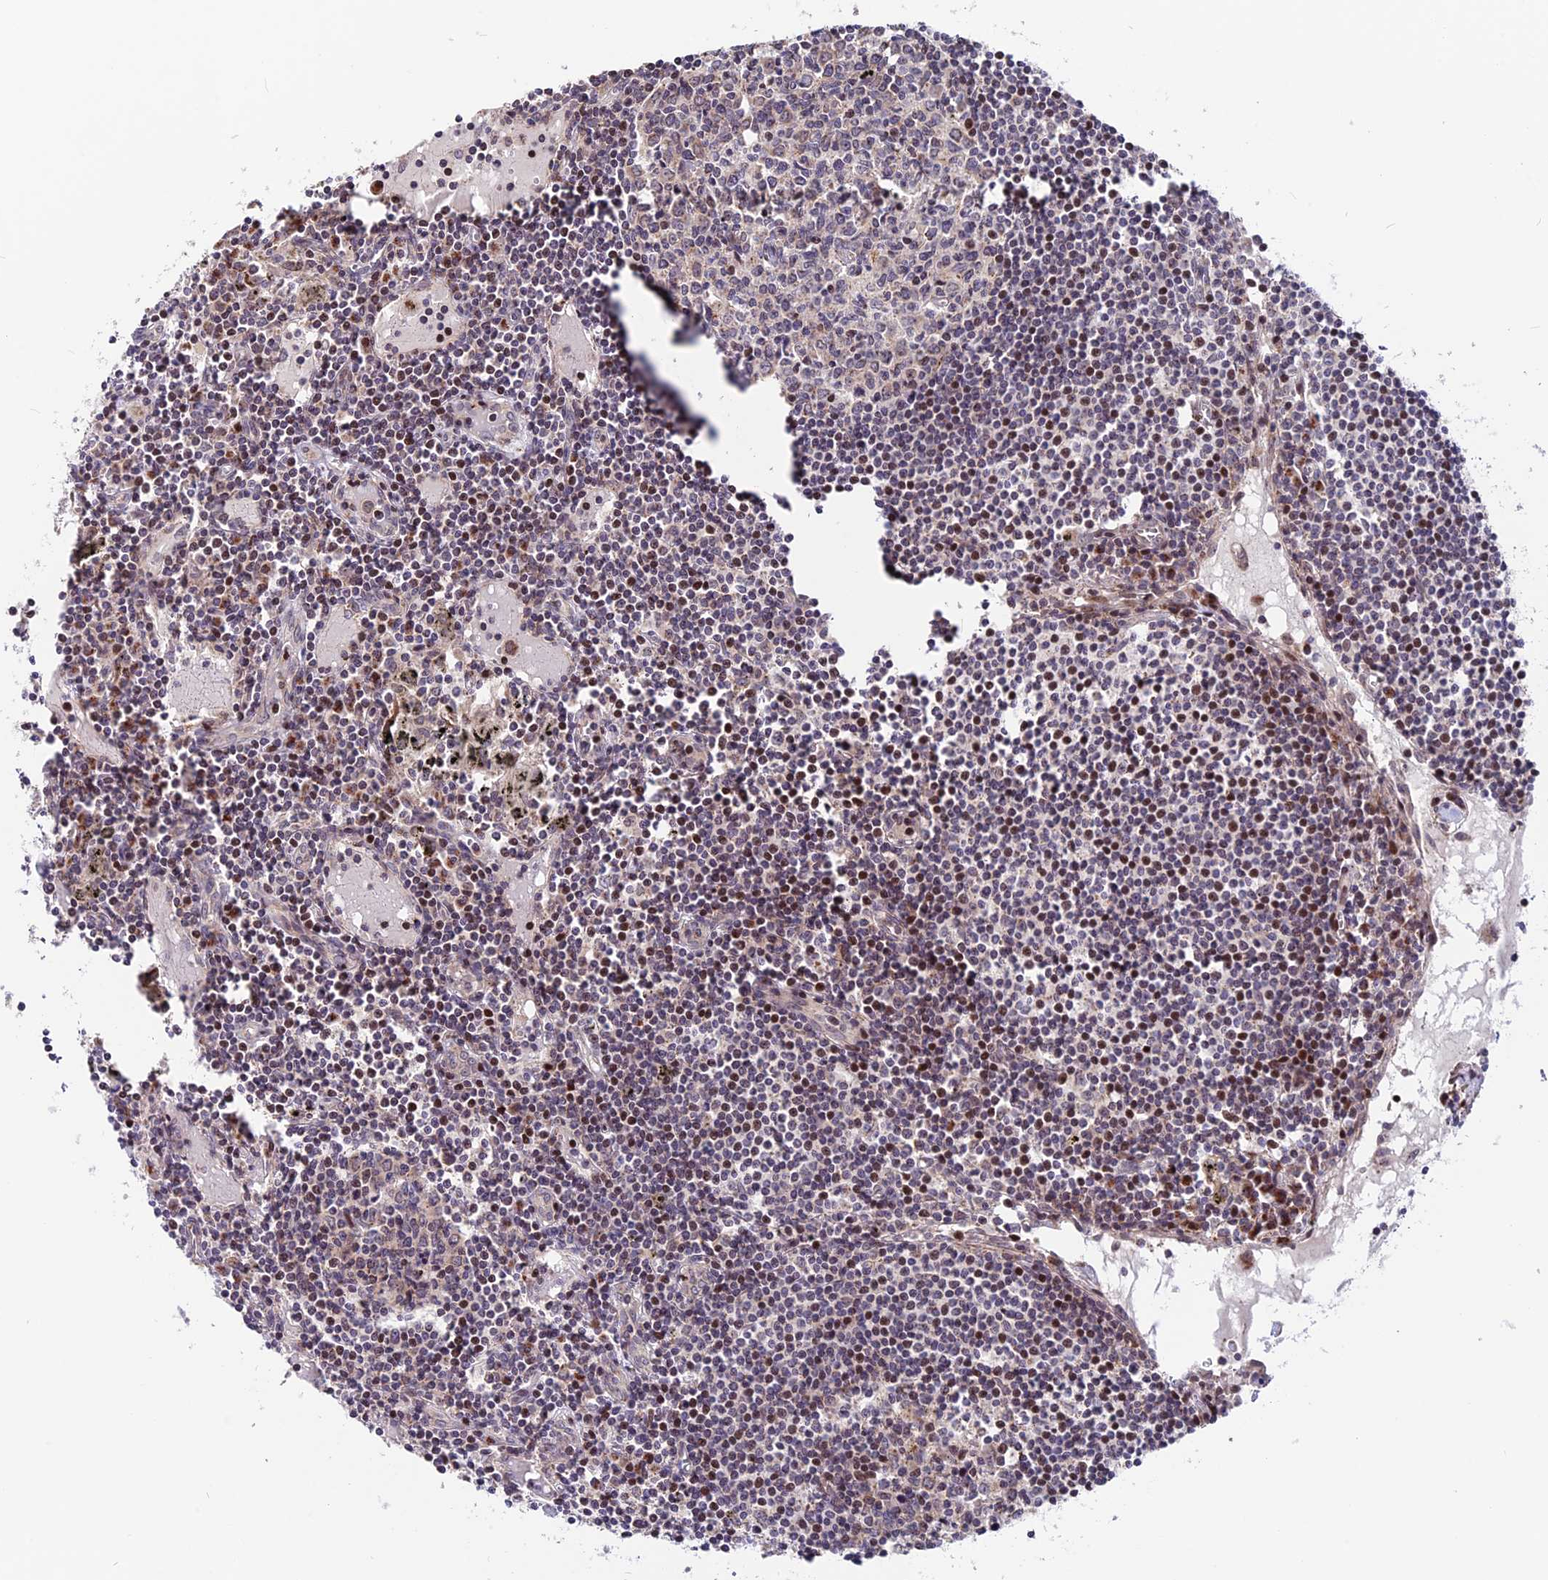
{"staining": {"intensity": "weak", "quantity": "25%-75%", "location": "cytoplasmic/membranous"}, "tissue": "lymph node", "cell_type": "Germinal center cells", "image_type": "normal", "snomed": [{"axis": "morphology", "description": "Normal tissue, NOS"}, {"axis": "topography", "description": "Lymph node"}], "caption": "Normal lymph node was stained to show a protein in brown. There is low levels of weak cytoplasmic/membranous staining in about 25%-75% of germinal center cells. The staining was performed using DAB to visualize the protein expression in brown, while the nuclei were stained in blue with hematoxylin (Magnification: 20x).", "gene": "FAM174C", "patient": {"sex": "male", "age": 74}}